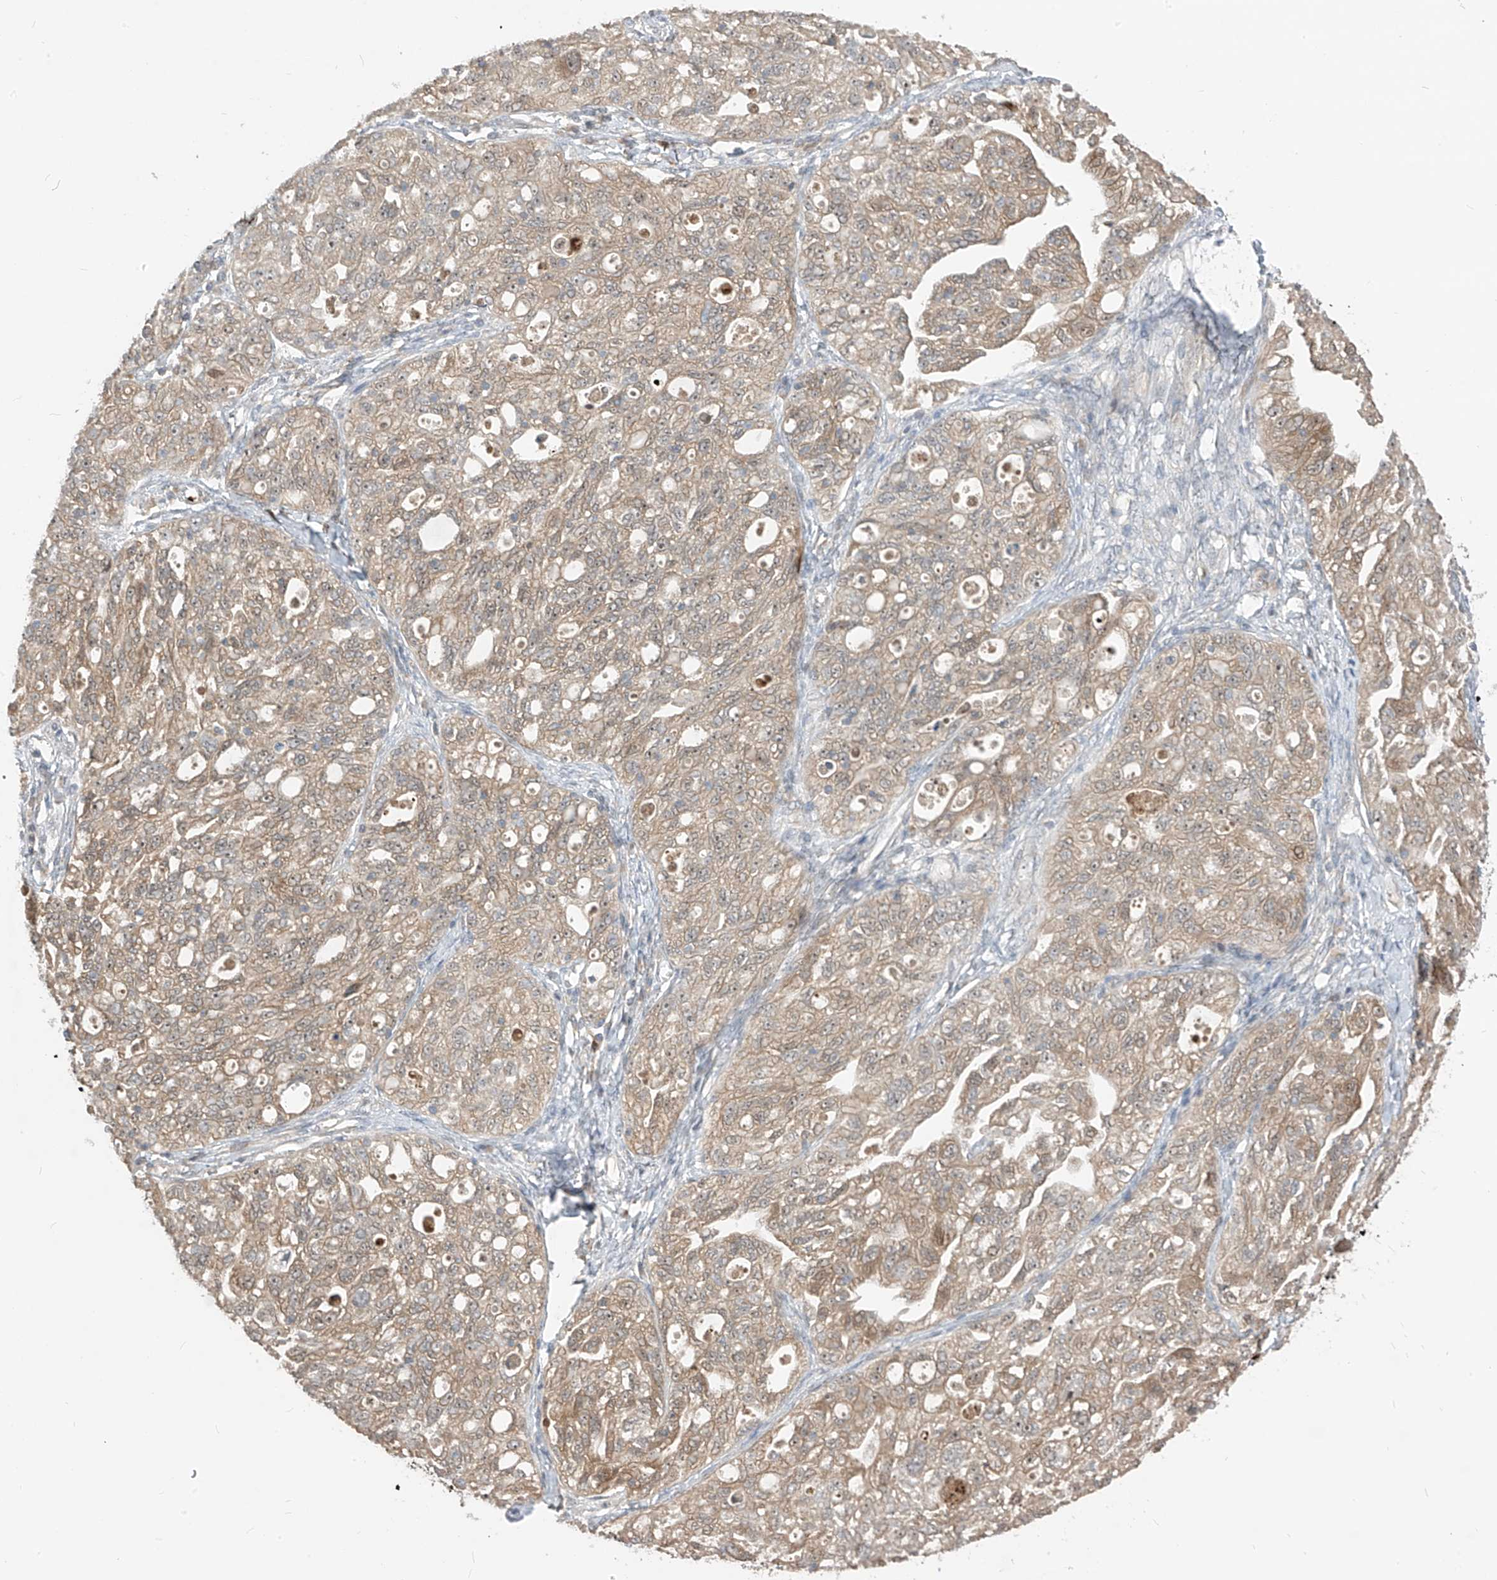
{"staining": {"intensity": "moderate", "quantity": "25%-75%", "location": "cytoplasmic/membranous,nuclear"}, "tissue": "ovarian cancer", "cell_type": "Tumor cells", "image_type": "cancer", "snomed": [{"axis": "morphology", "description": "Carcinoma, NOS"}, {"axis": "morphology", "description": "Cystadenocarcinoma, serous, NOS"}, {"axis": "topography", "description": "Ovary"}], "caption": "This histopathology image displays ovarian cancer stained with immunohistochemistry (IHC) to label a protein in brown. The cytoplasmic/membranous and nuclear of tumor cells show moderate positivity for the protein. Nuclei are counter-stained blue.", "gene": "CNKSR1", "patient": {"sex": "female", "age": 69}}